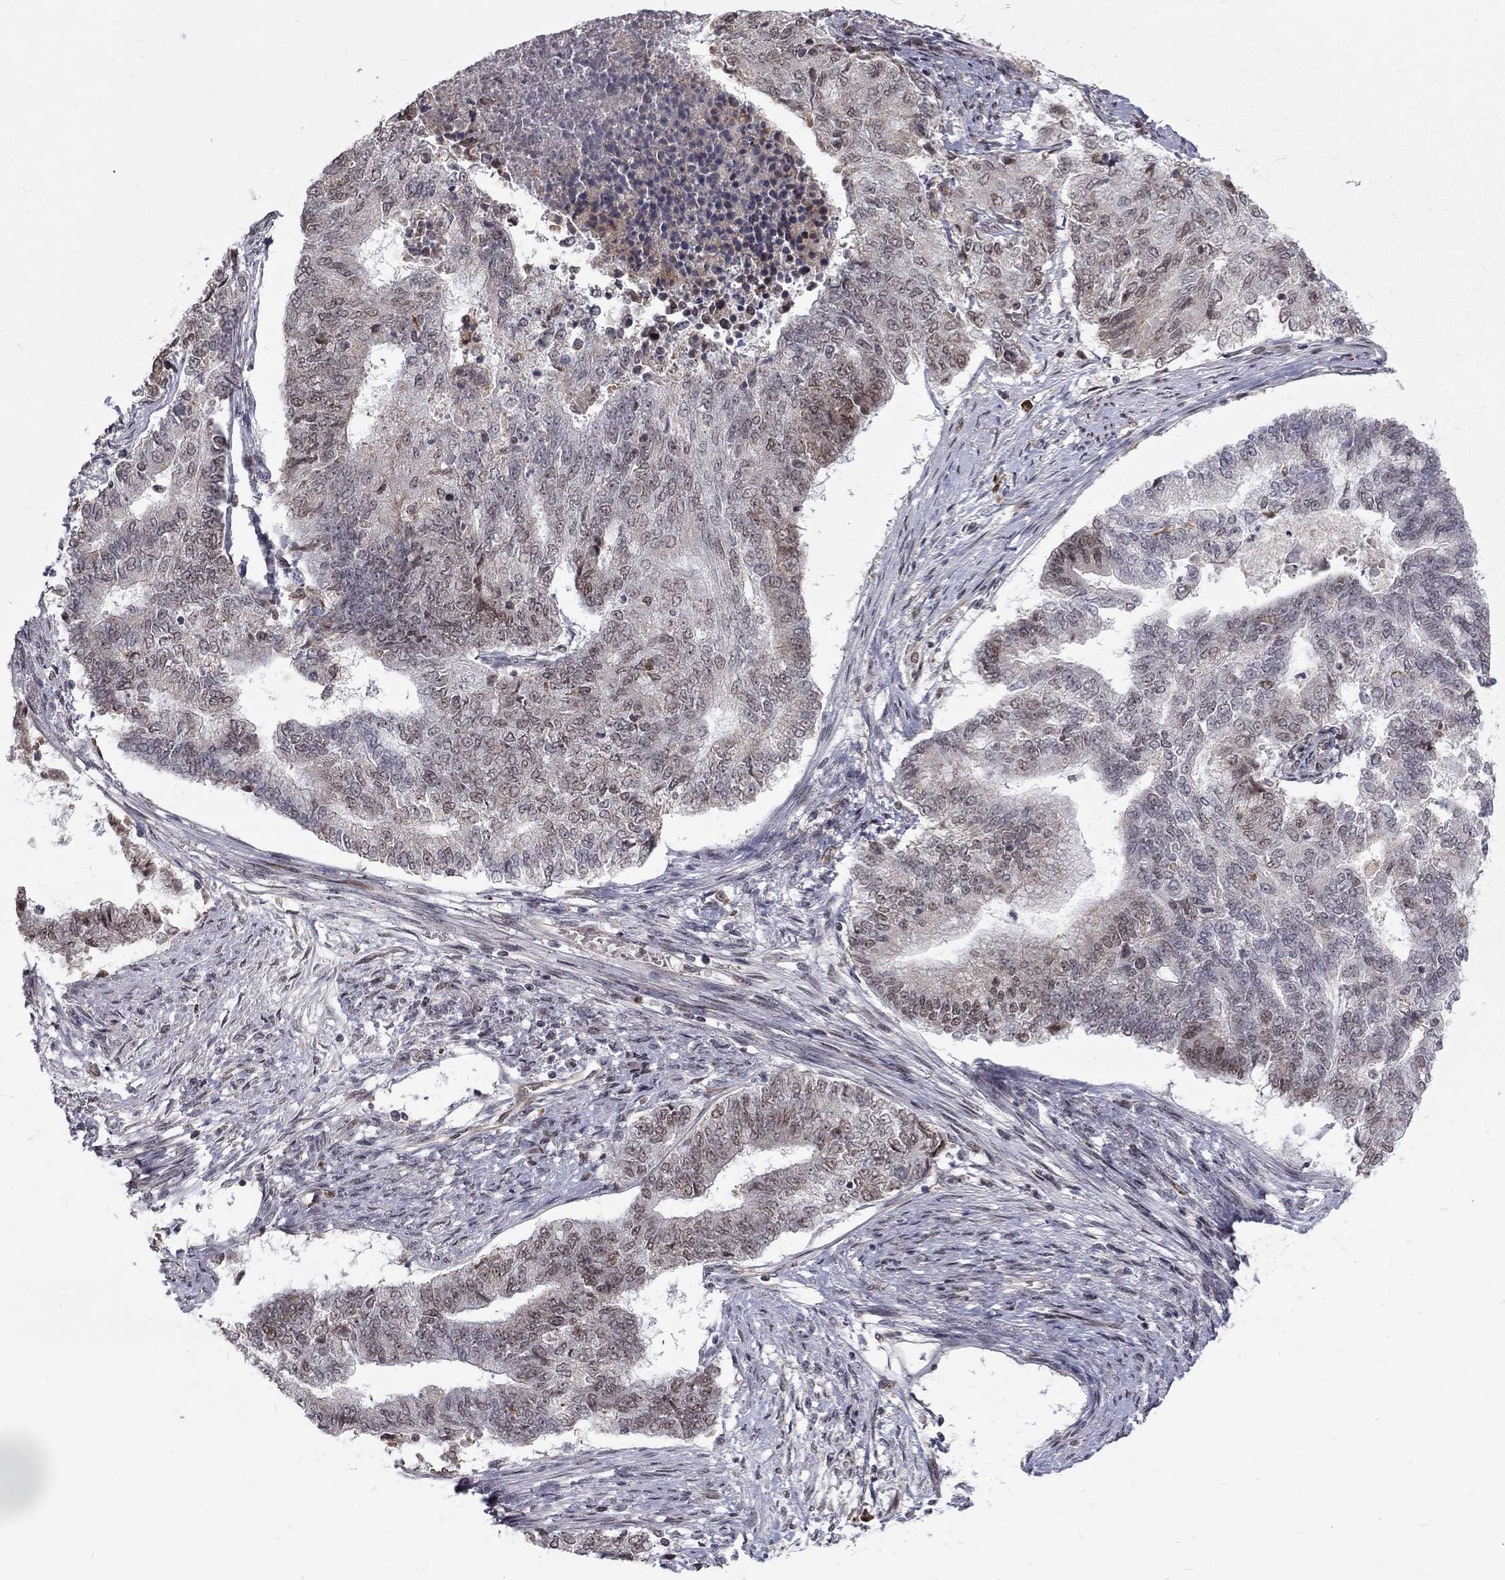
{"staining": {"intensity": "strong", "quantity": "<25%", "location": "nuclear"}, "tissue": "endometrial cancer", "cell_type": "Tumor cells", "image_type": "cancer", "snomed": [{"axis": "morphology", "description": "Adenocarcinoma, NOS"}, {"axis": "topography", "description": "Endometrium"}], "caption": "Human endometrial cancer (adenocarcinoma) stained with a protein marker demonstrates strong staining in tumor cells.", "gene": "TCEAL1", "patient": {"sex": "female", "age": 65}}